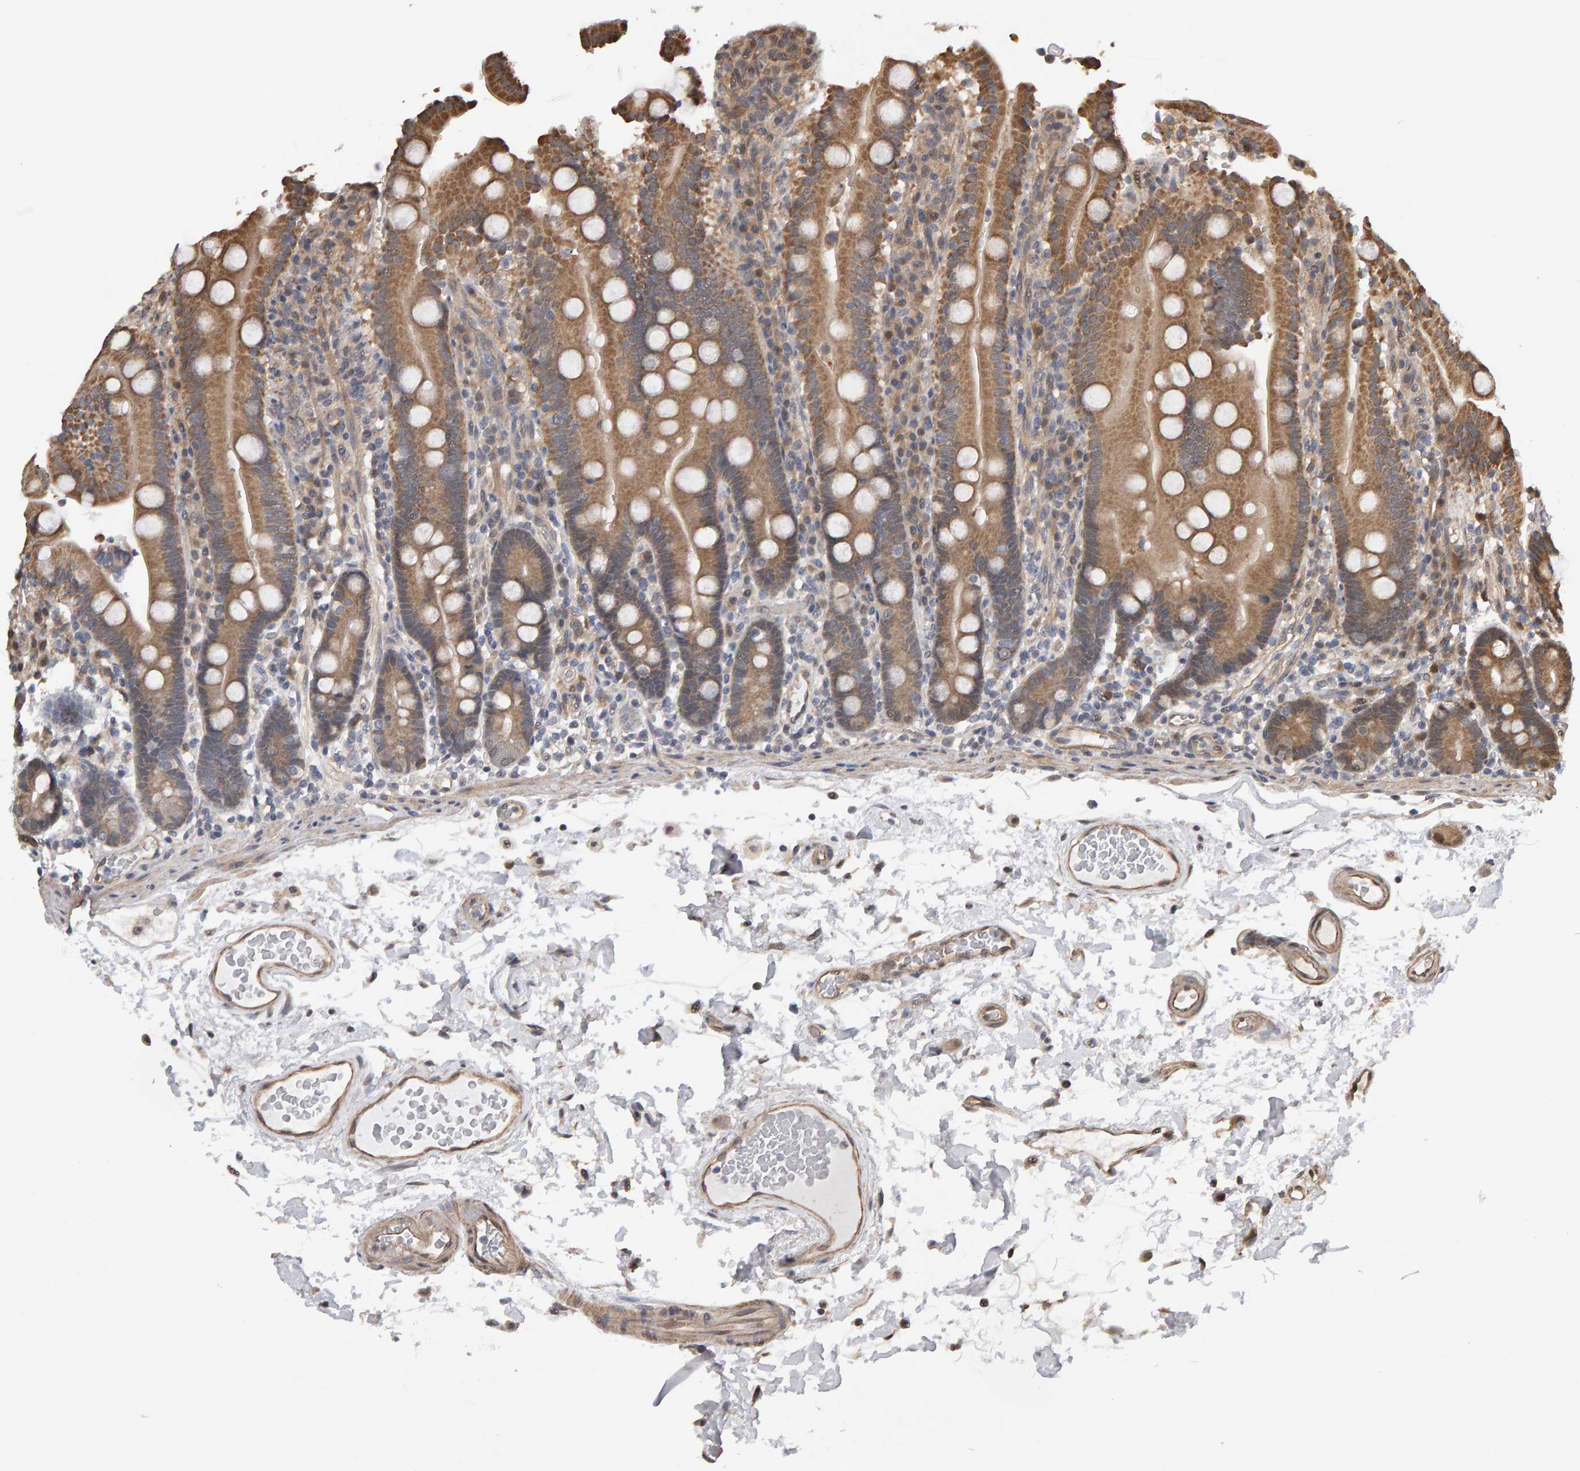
{"staining": {"intensity": "moderate", "quantity": ">75%", "location": "cytoplasmic/membranous"}, "tissue": "duodenum", "cell_type": "Glandular cells", "image_type": "normal", "snomed": [{"axis": "morphology", "description": "Normal tissue, NOS"}, {"axis": "topography", "description": "Small intestine, NOS"}], "caption": "Approximately >75% of glandular cells in normal human duodenum exhibit moderate cytoplasmic/membranous protein positivity as visualized by brown immunohistochemical staining.", "gene": "COASY", "patient": {"sex": "female", "age": 71}}